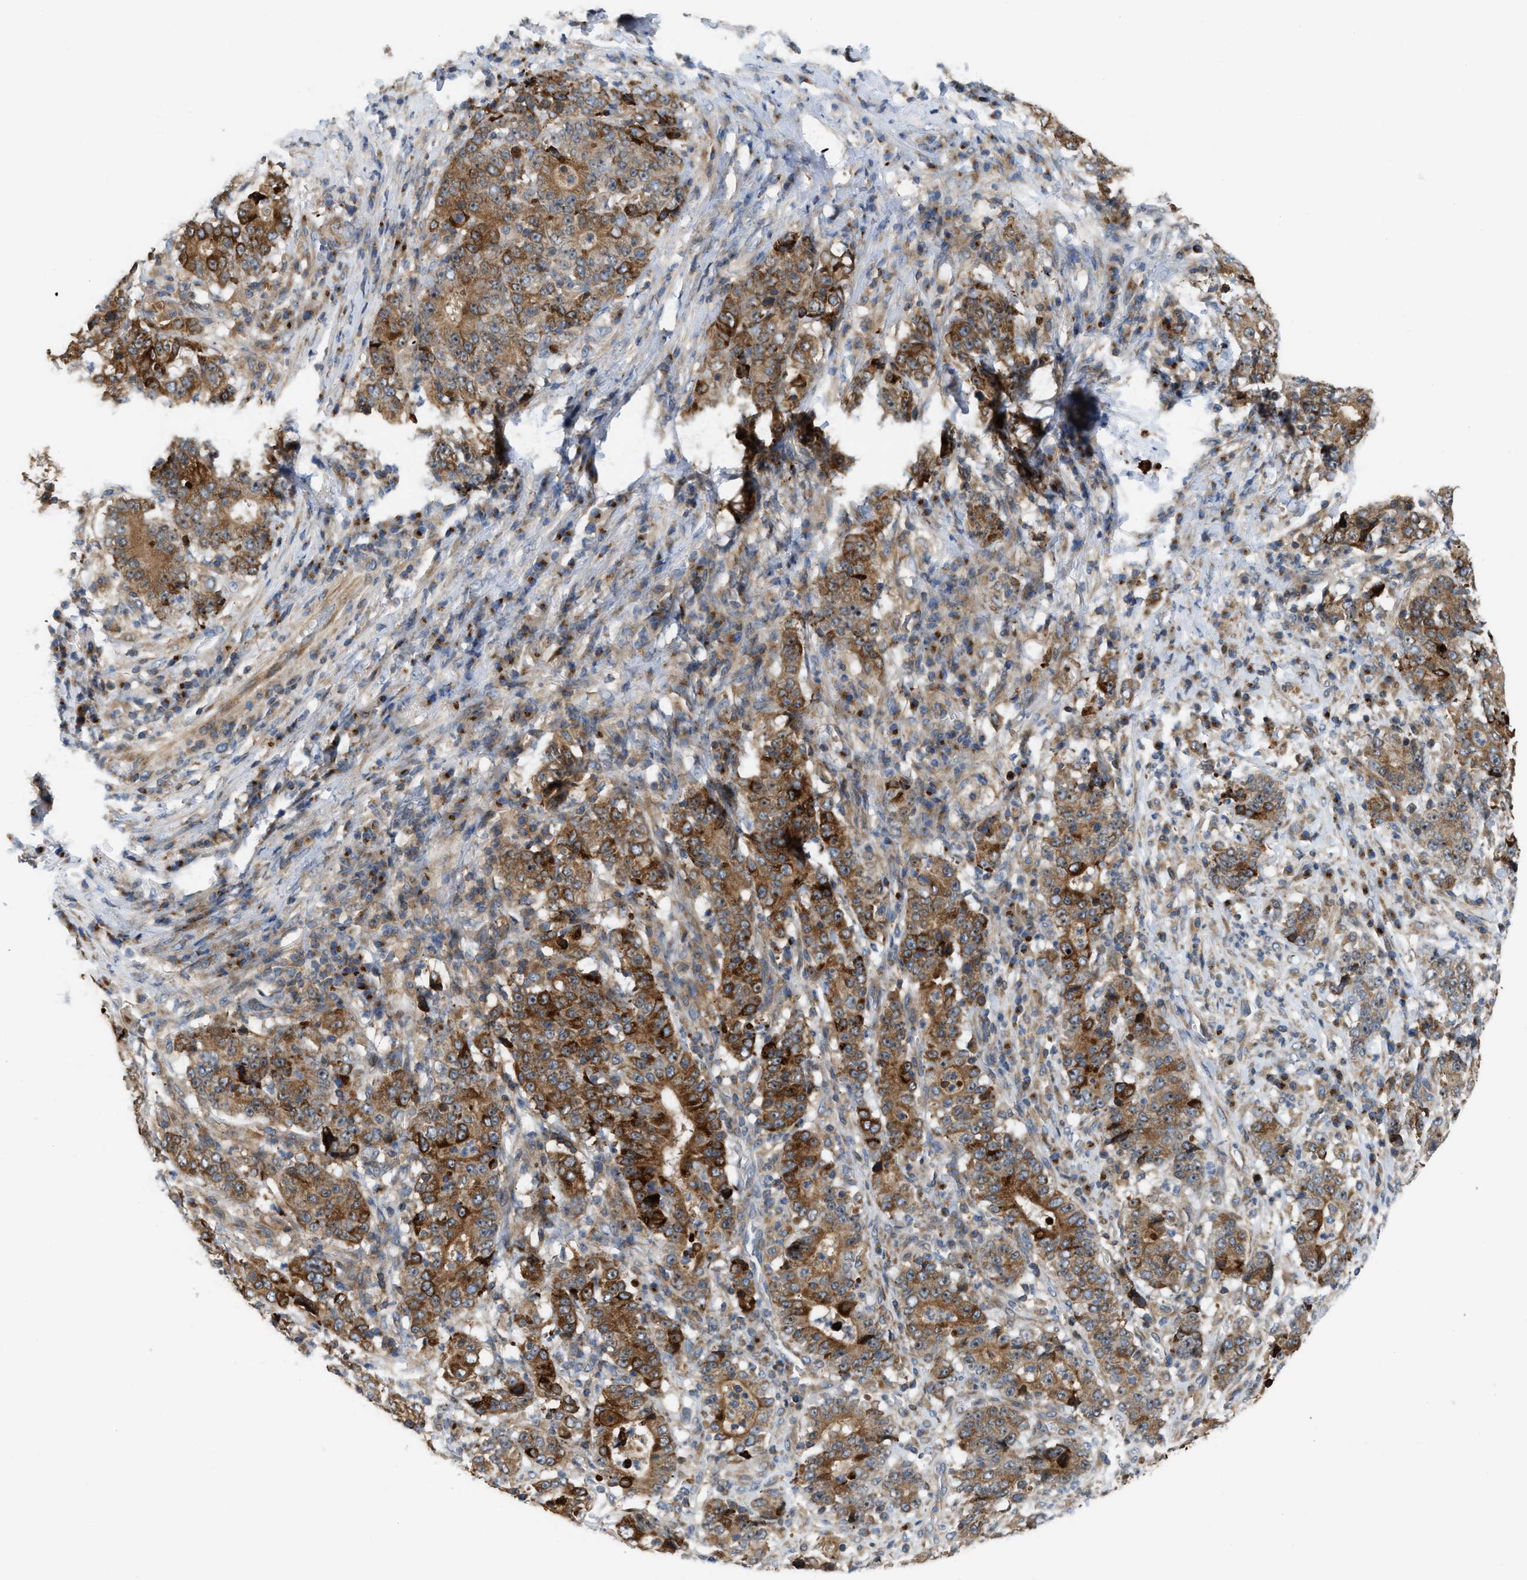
{"staining": {"intensity": "moderate", "quantity": ">75%", "location": "cytoplasmic/membranous"}, "tissue": "stomach cancer", "cell_type": "Tumor cells", "image_type": "cancer", "snomed": [{"axis": "morphology", "description": "Normal tissue, NOS"}, {"axis": "morphology", "description": "Adenocarcinoma, NOS"}, {"axis": "topography", "description": "Stomach, upper"}, {"axis": "topography", "description": "Stomach"}], "caption": "Immunohistochemistry (IHC) of adenocarcinoma (stomach) reveals medium levels of moderate cytoplasmic/membranous positivity in approximately >75% of tumor cells. (Brightfield microscopy of DAB IHC at high magnification).", "gene": "DIPK1A", "patient": {"sex": "male", "age": 59}}